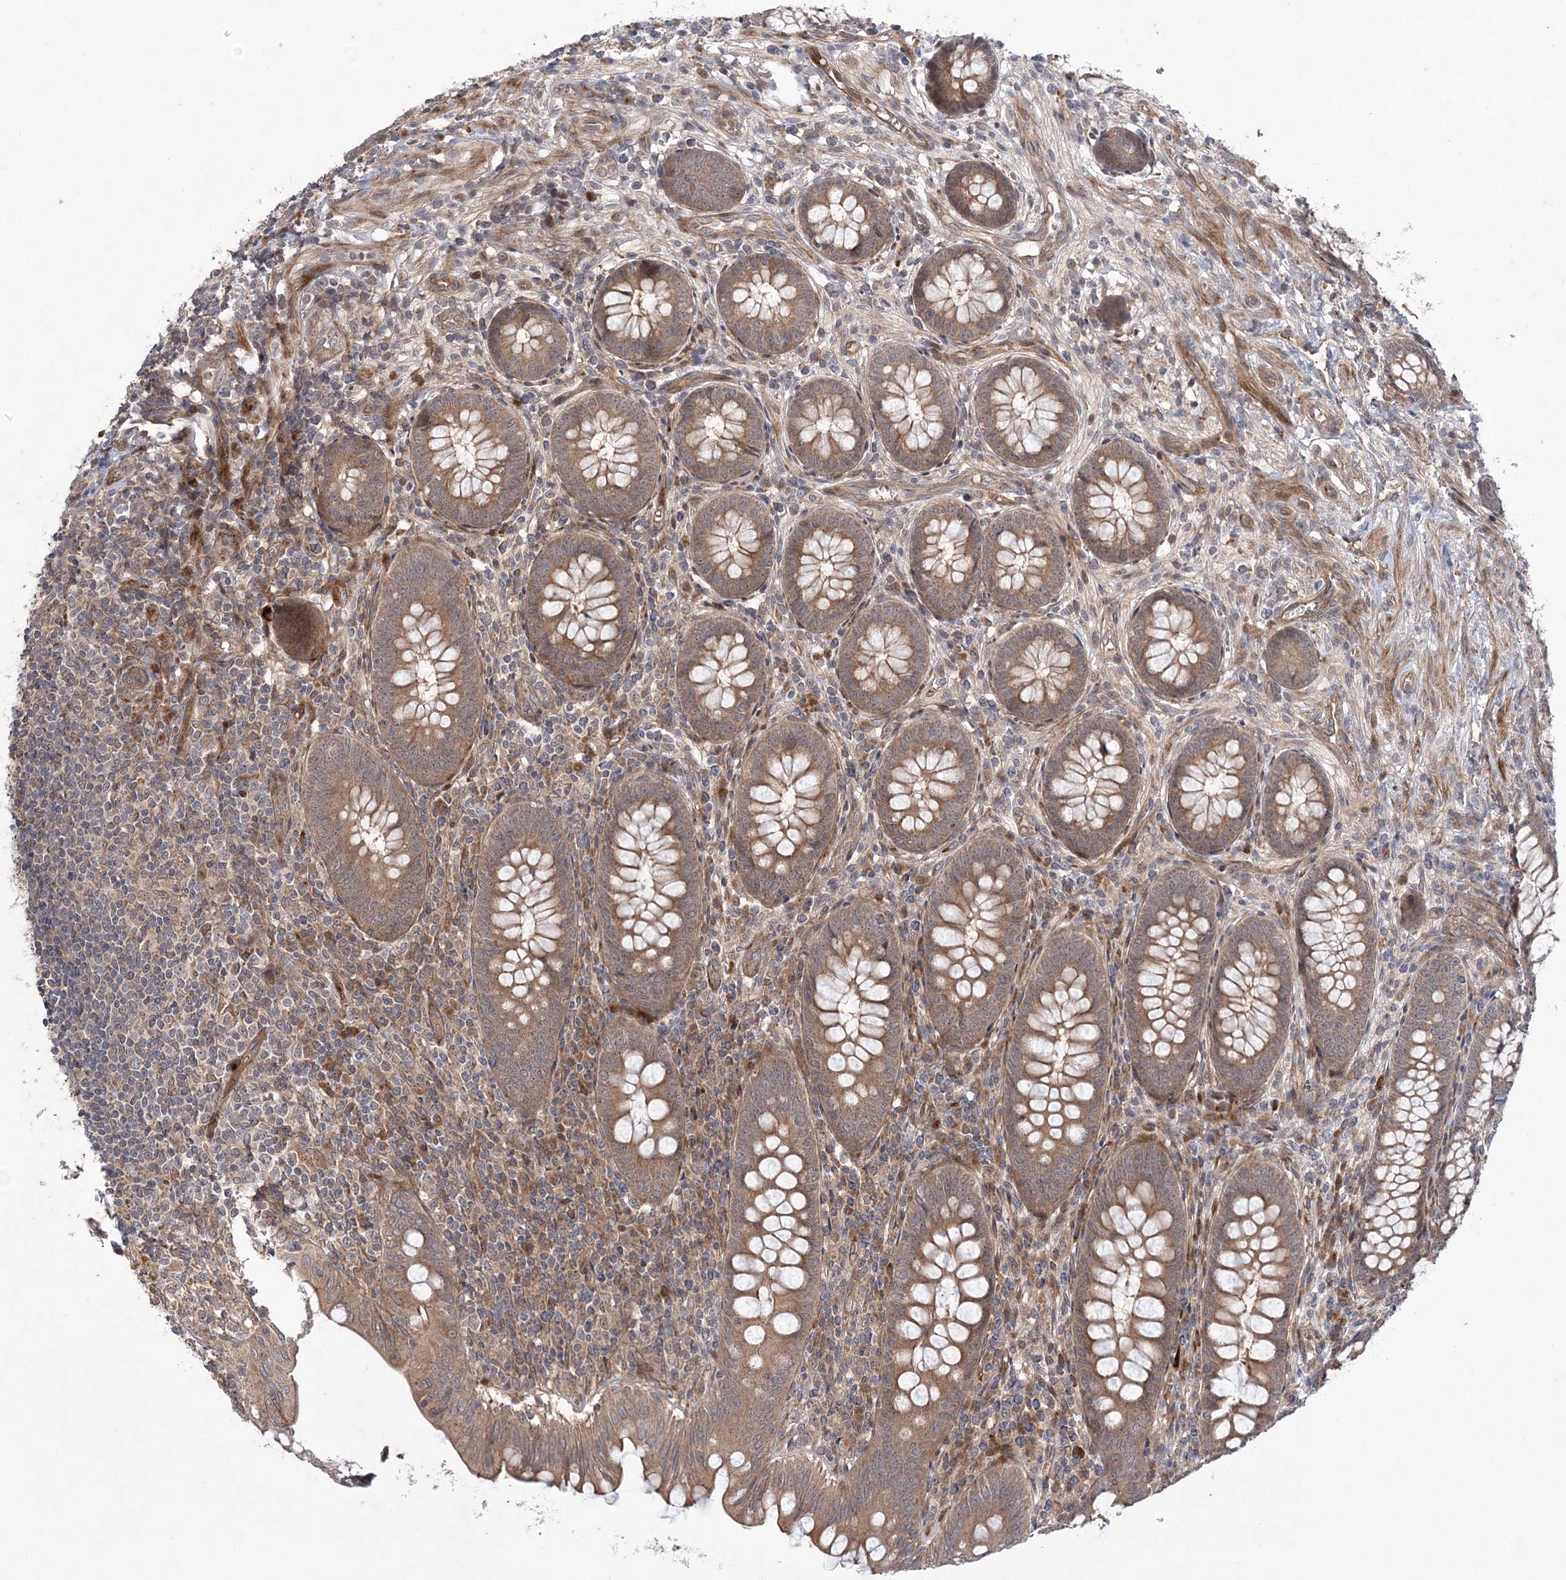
{"staining": {"intensity": "moderate", "quantity": ">75%", "location": "cytoplasmic/membranous"}, "tissue": "appendix", "cell_type": "Glandular cells", "image_type": "normal", "snomed": [{"axis": "morphology", "description": "Normal tissue, NOS"}, {"axis": "topography", "description": "Appendix"}], "caption": "Appendix stained with immunohistochemistry reveals moderate cytoplasmic/membranous staining in approximately >75% of glandular cells. Using DAB (brown) and hematoxylin (blue) stains, captured at high magnification using brightfield microscopy.", "gene": "UBTD2", "patient": {"sex": "male", "age": 14}}